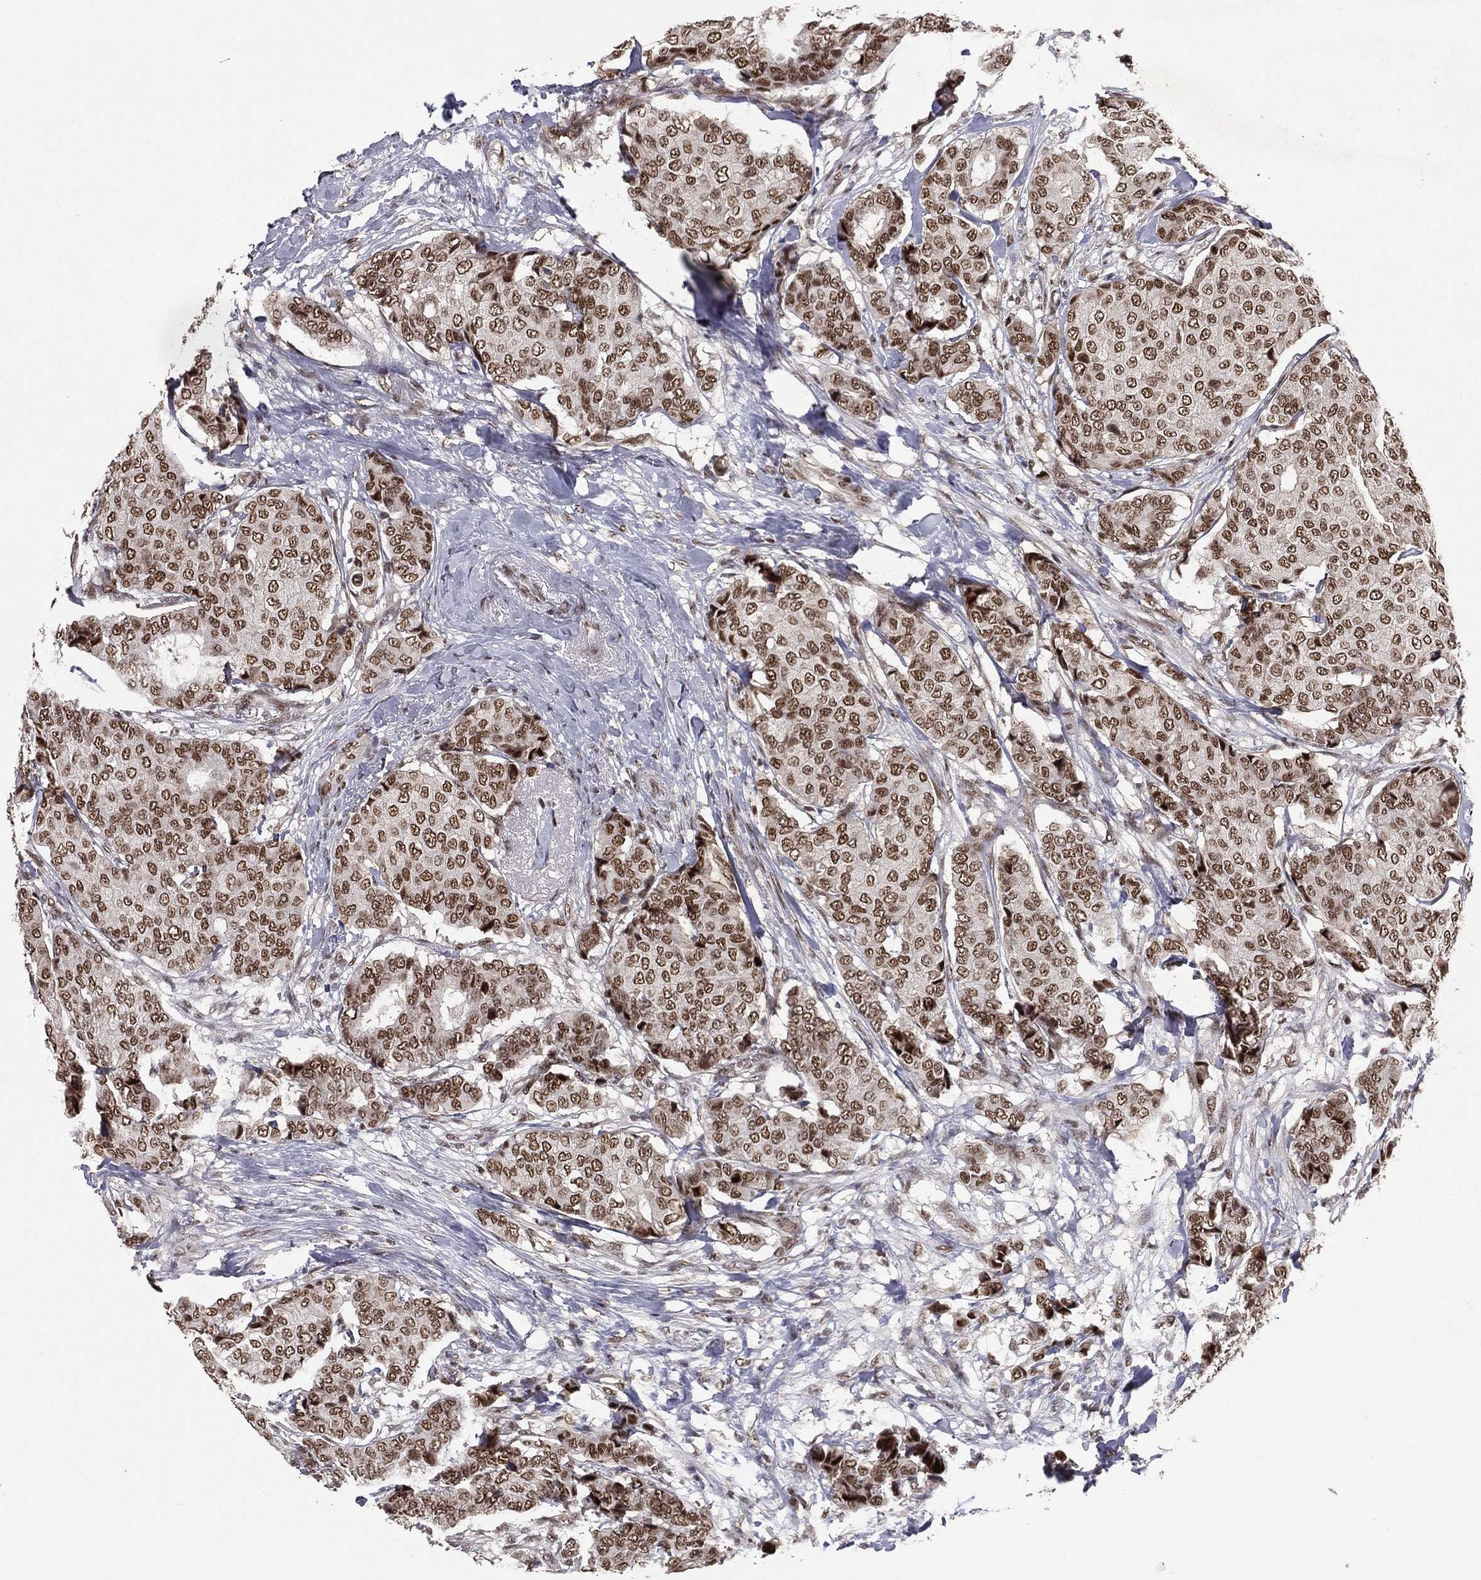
{"staining": {"intensity": "strong", "quantity": "25%-75%", "location": "nuclear"}, "tissue": "breast cancer", "cell_type": "Tumor cells", "image_type": "cancer", "snomed": [{"axis": "morphology", "description": "Duct carcinoma"}, {"axis": "topography", "description": "Breast"}], "caption": "Breast cancer (invasive ductal carcinoma) stained with a protein marker demonstrates strong staining in tumor cells.", "gene": "GPALPP1", "patient": {"sex": "female", "age": 75}}